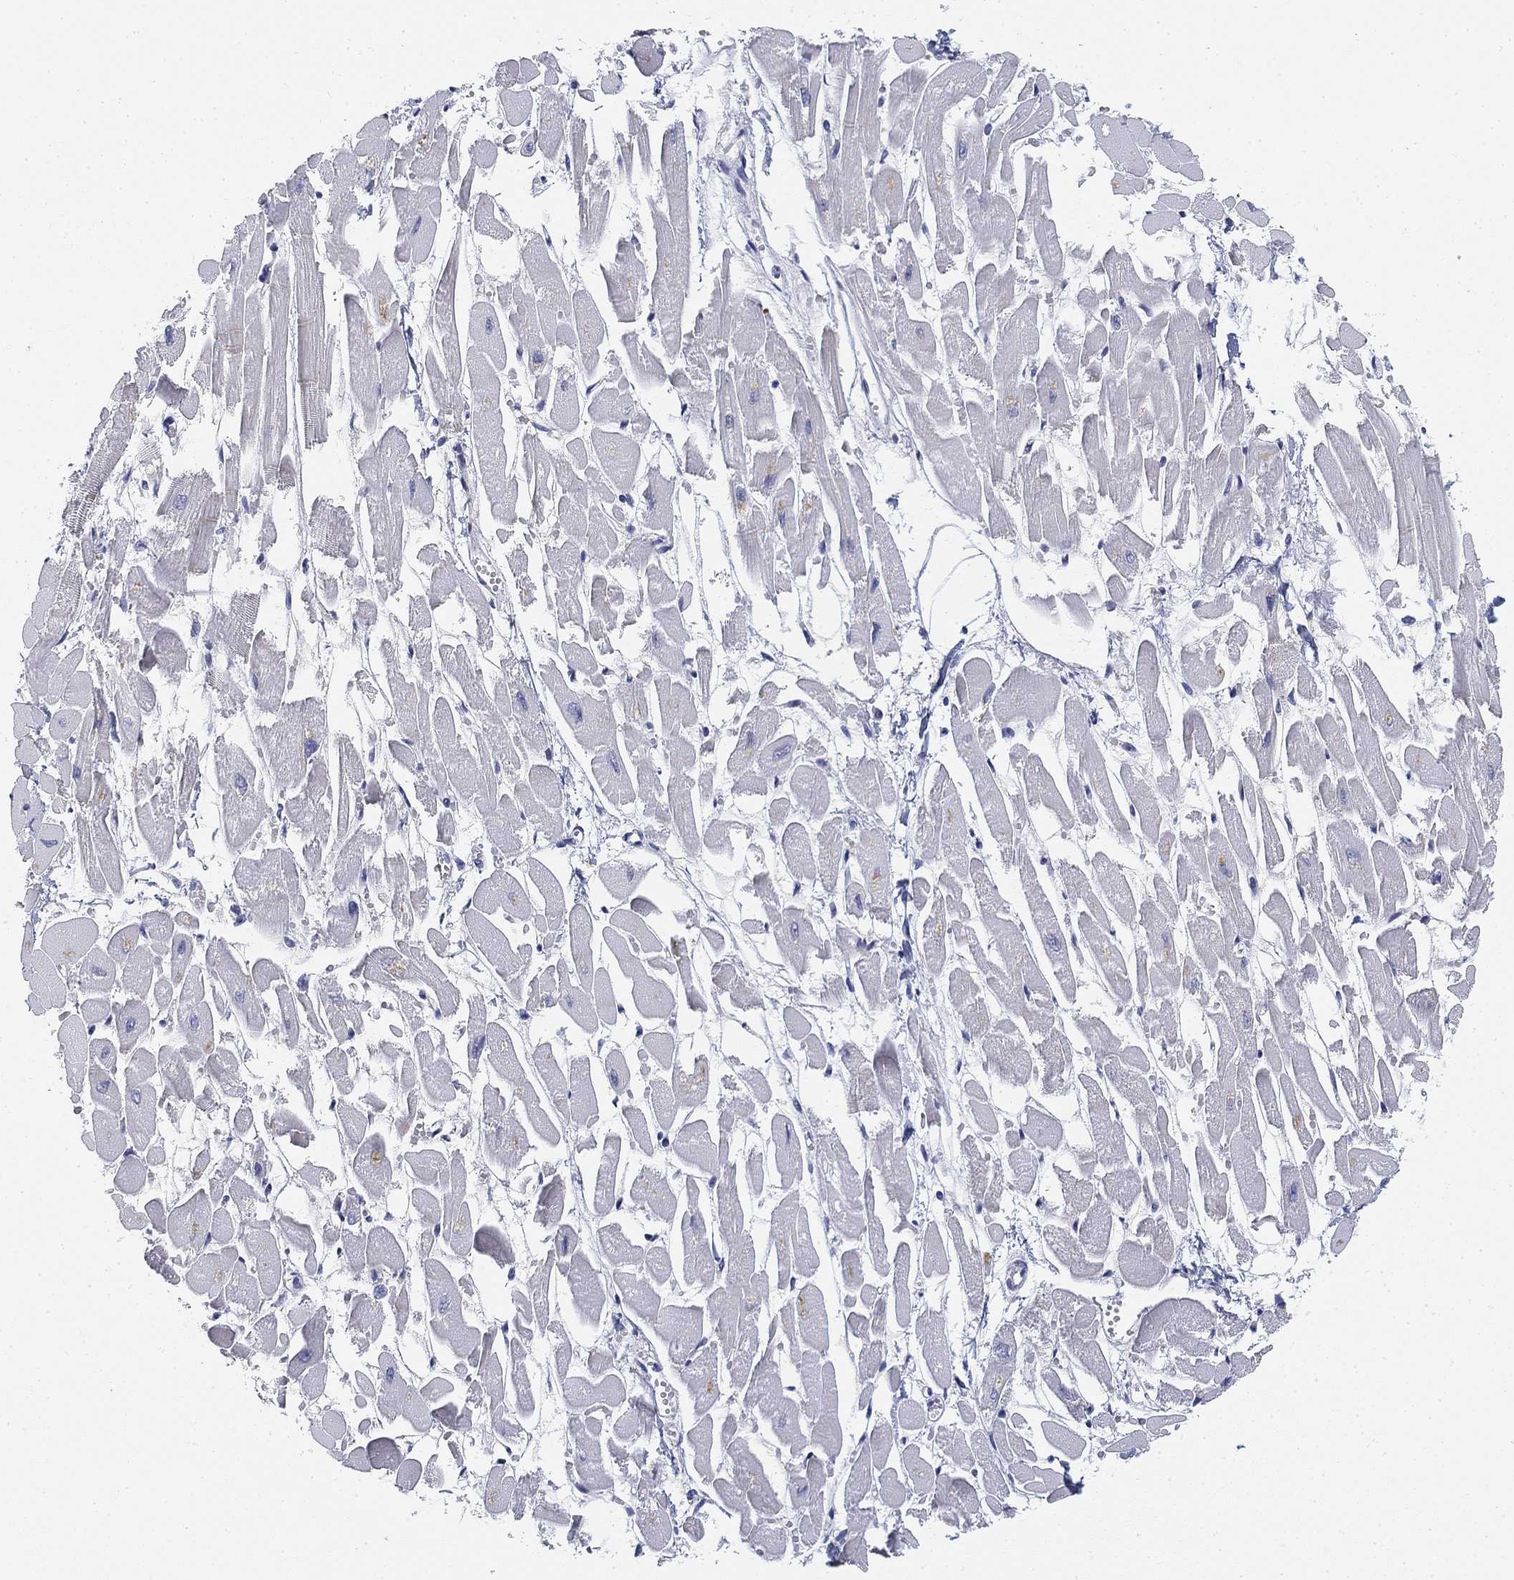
{"staining": {"intensity": "negative", "quantity": "none", "location": "none"}, "tissue": "heart muscle", "cell_type": "Cardiomyocytes", "image_type": "normal", "snomed": [{"axis": "morphology", "description": "Normal tissue, NOS"}, {"axis": "topography", "description": "Heart"}], "caption": "Immunohistochemical staining of benign human heart muscle reveals no significant positivity in cardiomyocytes.", "gene": "SLC2A5", "patient": {"sex": "female", "age": 52}}